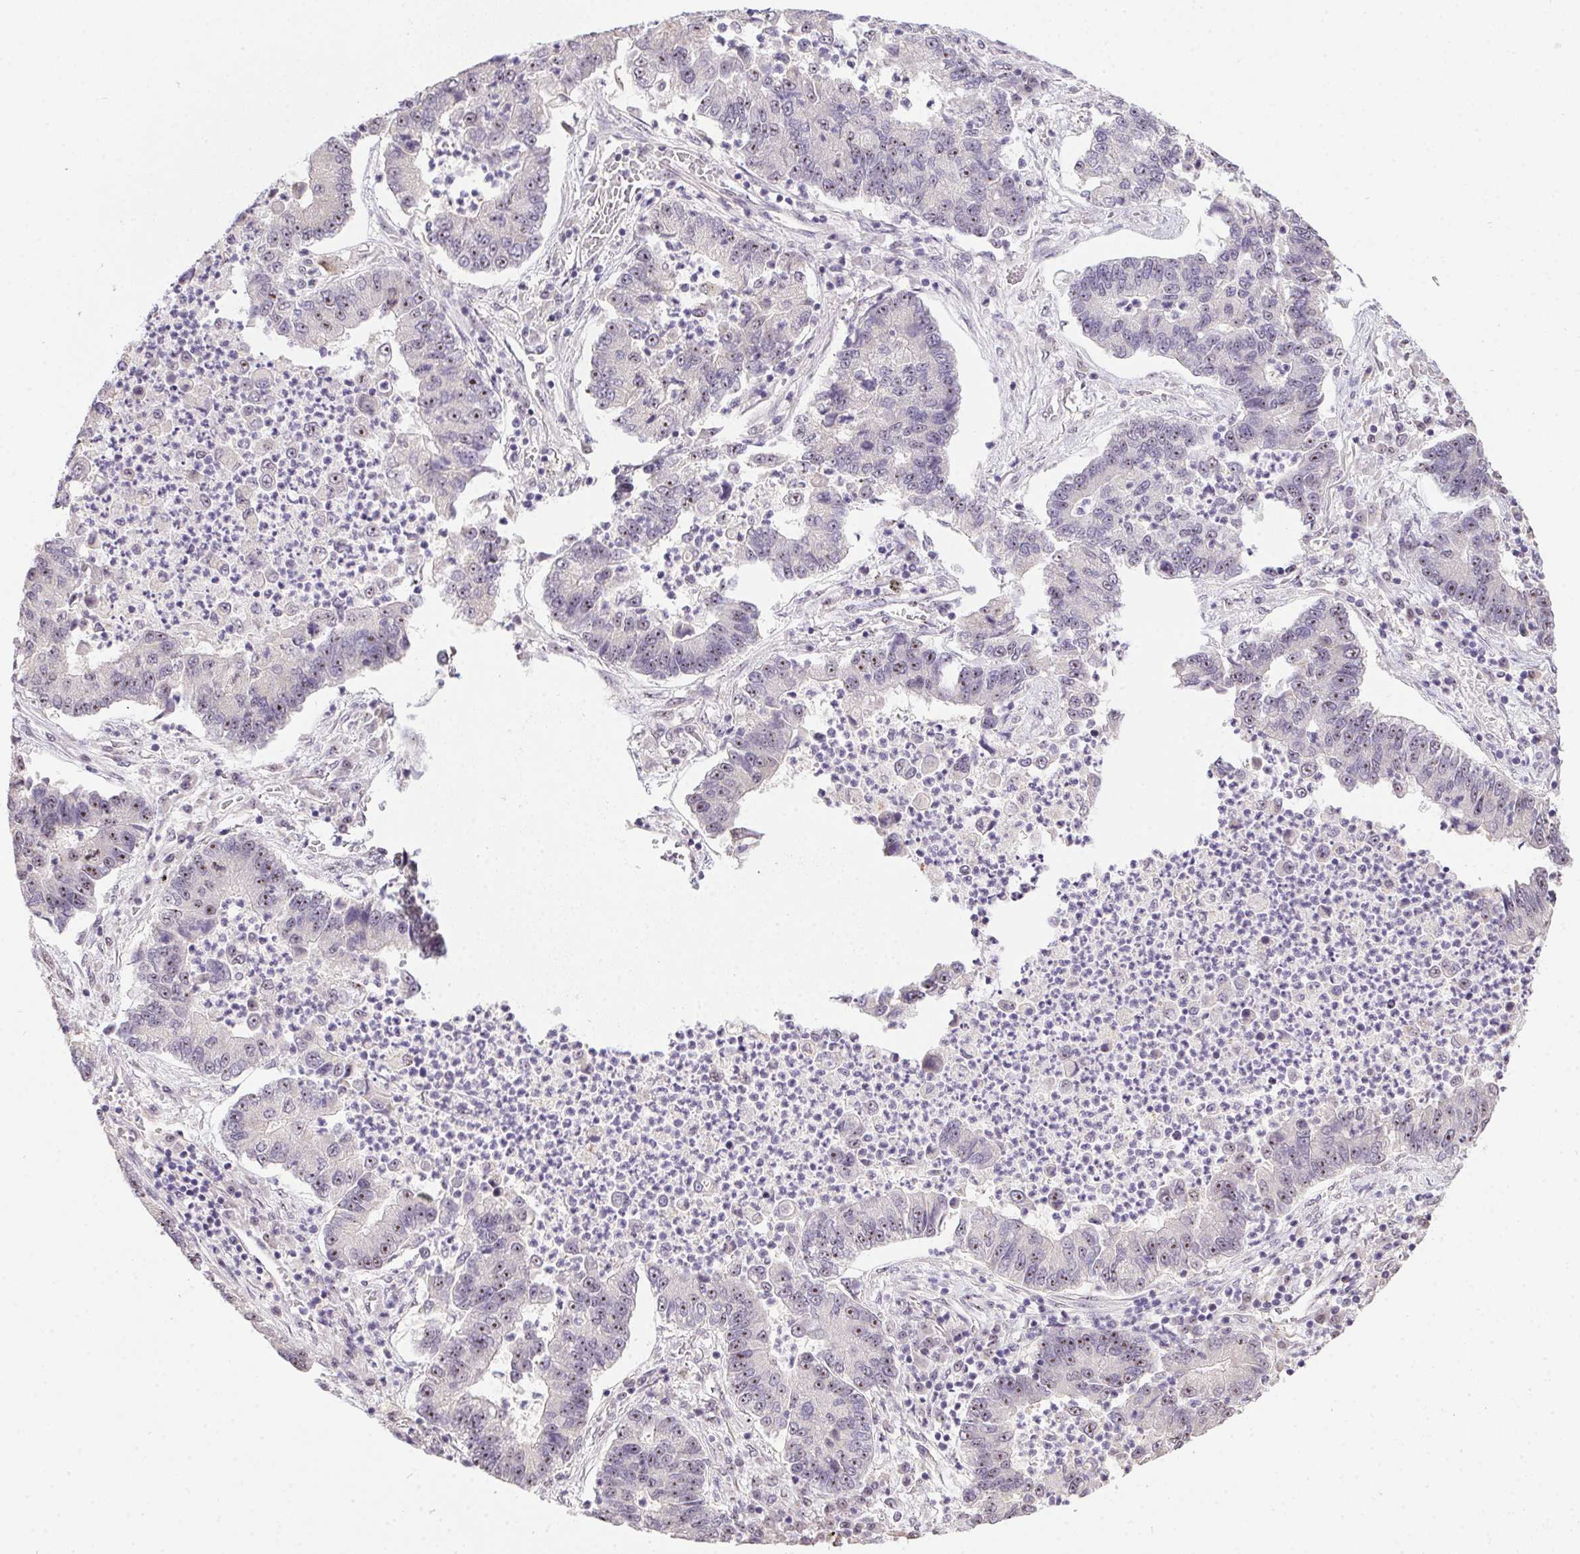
{"staining": {"intensity": "weak", "quantity": "25%-75%", "location": "nuclear"}, "tissue": "lung cancer", "cell_type": "Tumor cells", "image_type": "cancer", "snomed": [{"axis": "morphology", "description": "Adenocarcinoma, NOS"}, {"axis": "topography", "description": "Lung"}], "caption": "The immunohistochemical stain shows weak nuclear expression in tumor cells of lung cancer (adenocarcinoma) tissue.", "gene": "BATF2", "patient": {"sex": "female", "age": 57}}